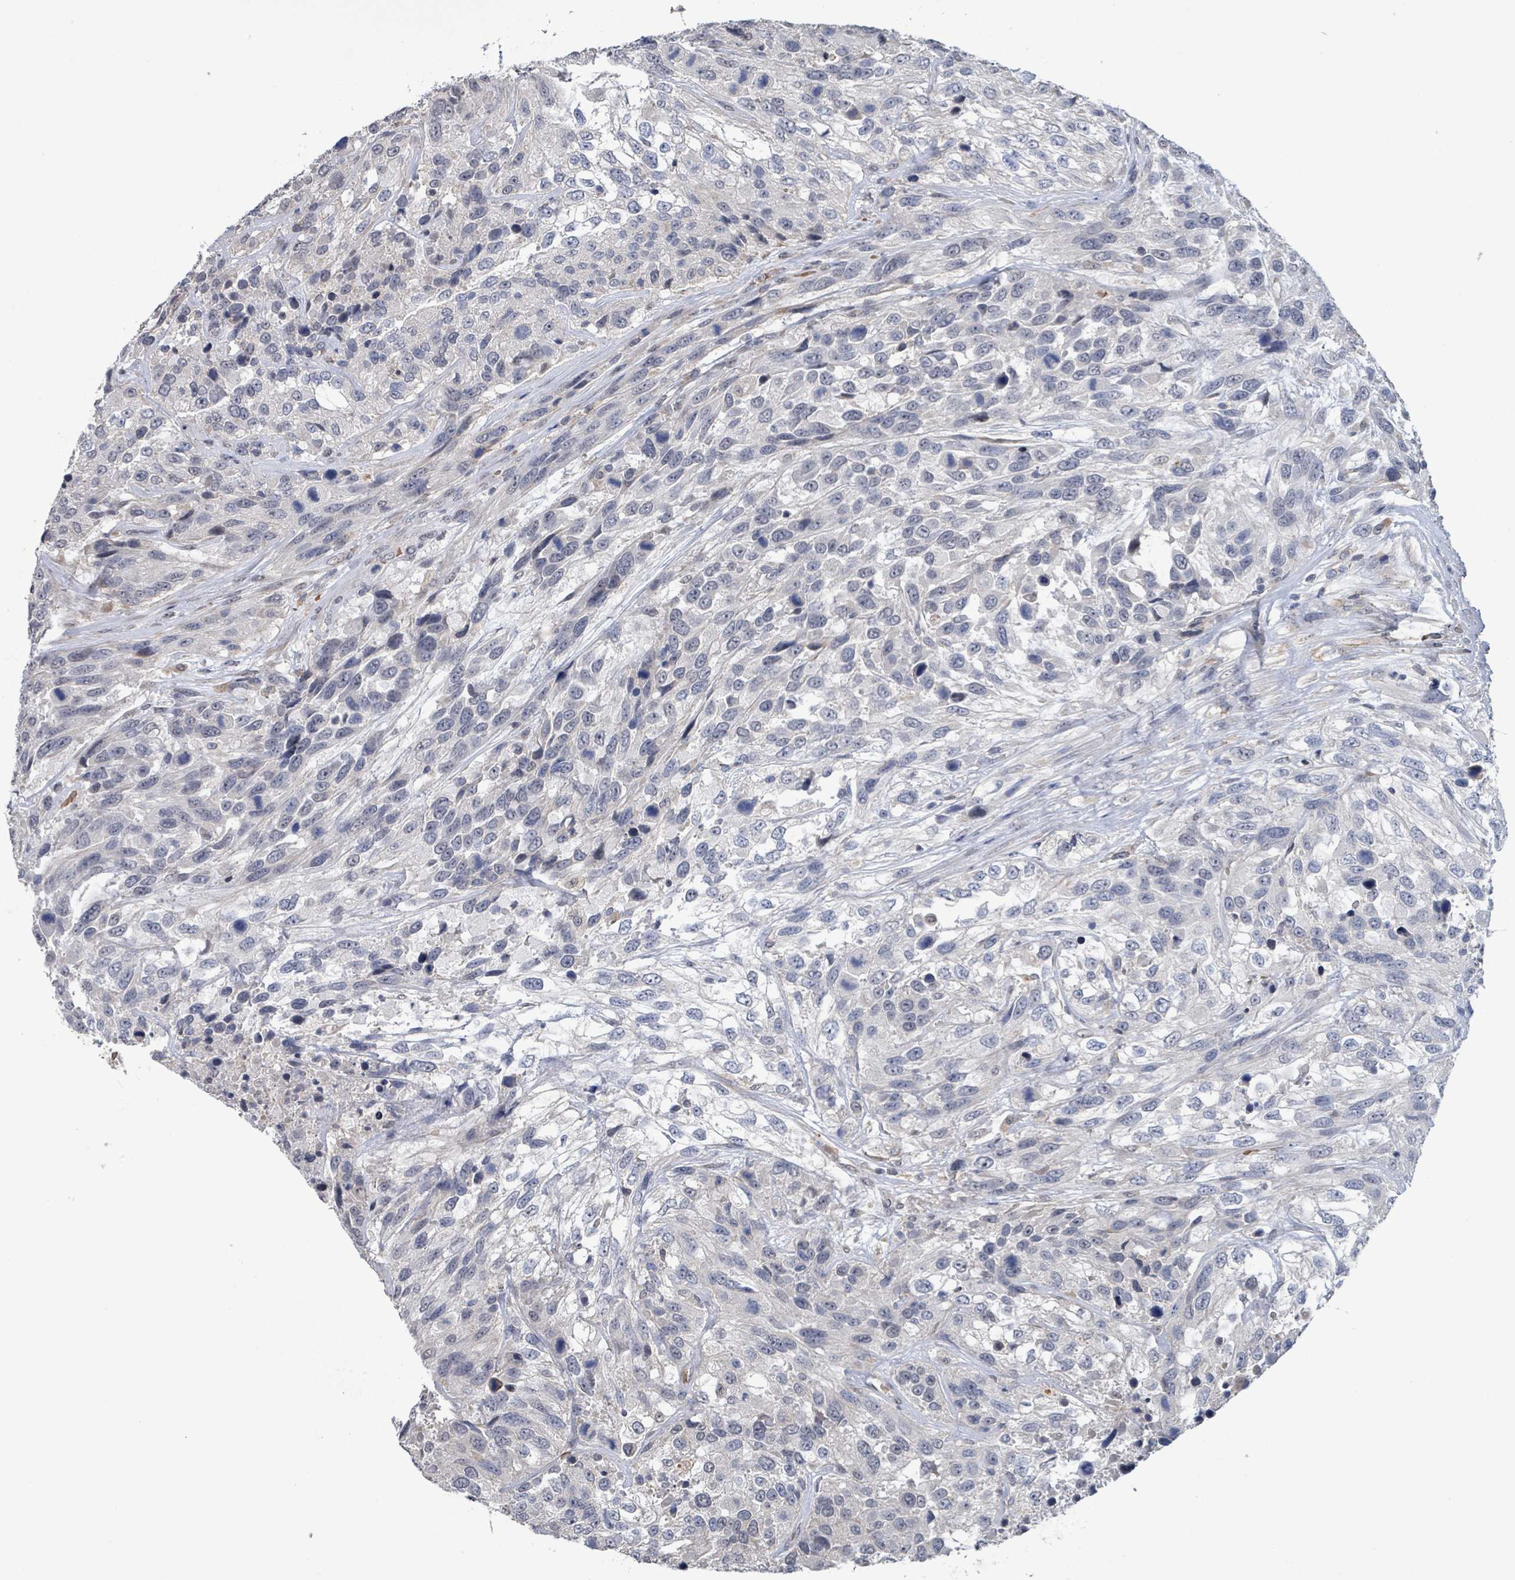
{"staining": {"intensity": "negative", "quantity": "none", "location": "none"}, "tissue": "urothelial cancer", "cell_type": "Tumor cells", "image_type": "cancer", "snomed": [{"axis": "morphology", "description": "Urothelial carcinoma, High grade"}, {"axis": "topography", "description": "Urinary bladder"}], "caption": "The histopathology image shows no staining of tumor cells in high-grade urothelial carcinoma.", "gene": "SEBOX", "patient": {"sex": "female", "age": 70}}